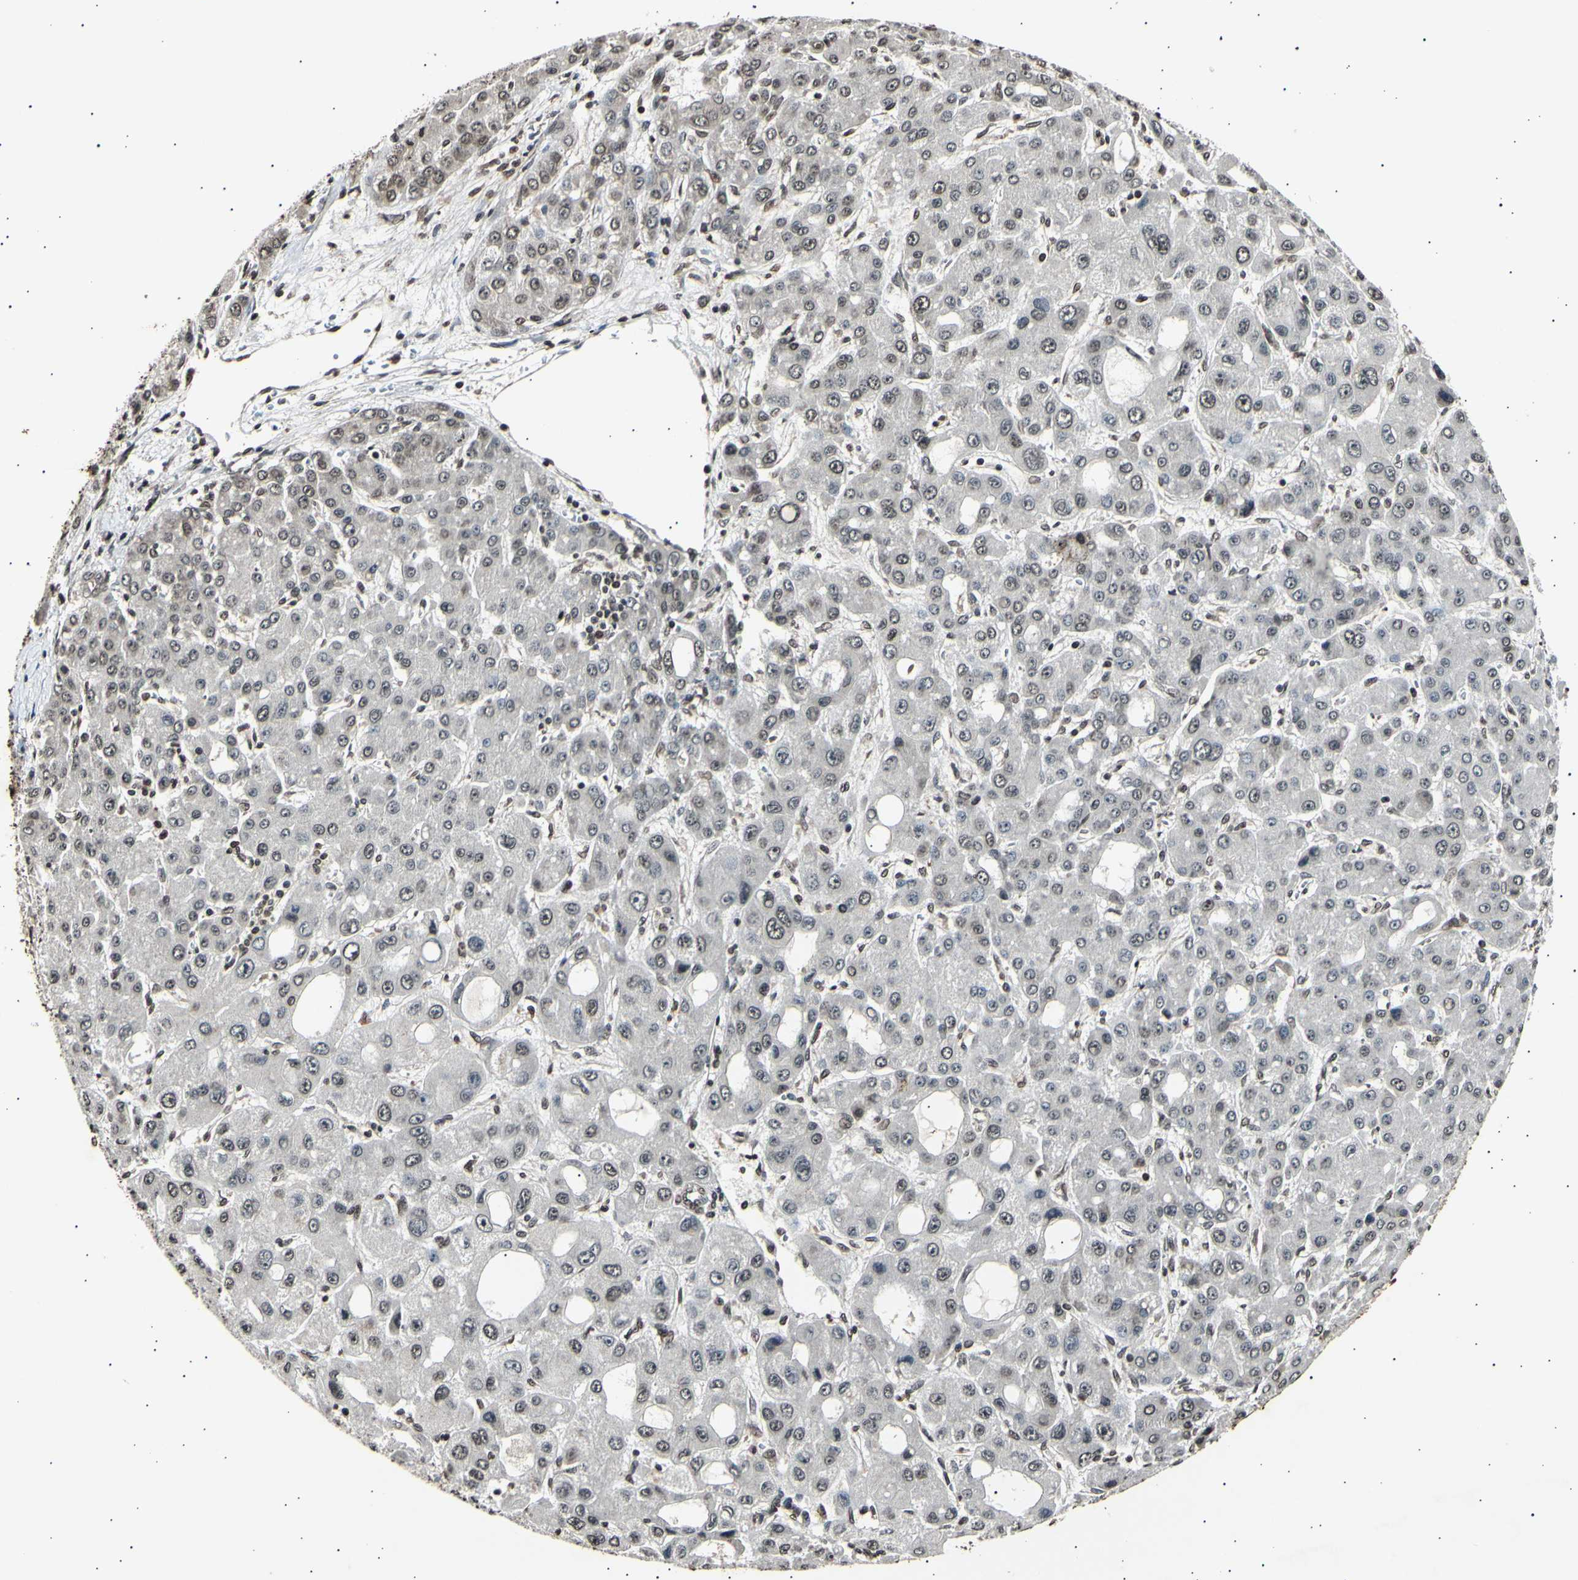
{"staining": {"intensity": "weak", "quantity": "25%-75%", "location": "nuclear"}, "tissue": "liver cancer", "cell_type": "Tumor cells", "image_type": "cancer", "snomed": [{"axis": "morphology", "description": "Carcinoma, Hepatocellular, NOS"}, {"axis": "topography", "description": "Liver"}], "caption": "Weak nuclear staining is seen in about 25%-75% of tumor cells in liver cancer (hepatocellular carcinoma).", "gene": "ANAPC7", "patient": {"sex": "male", "age": 55}}